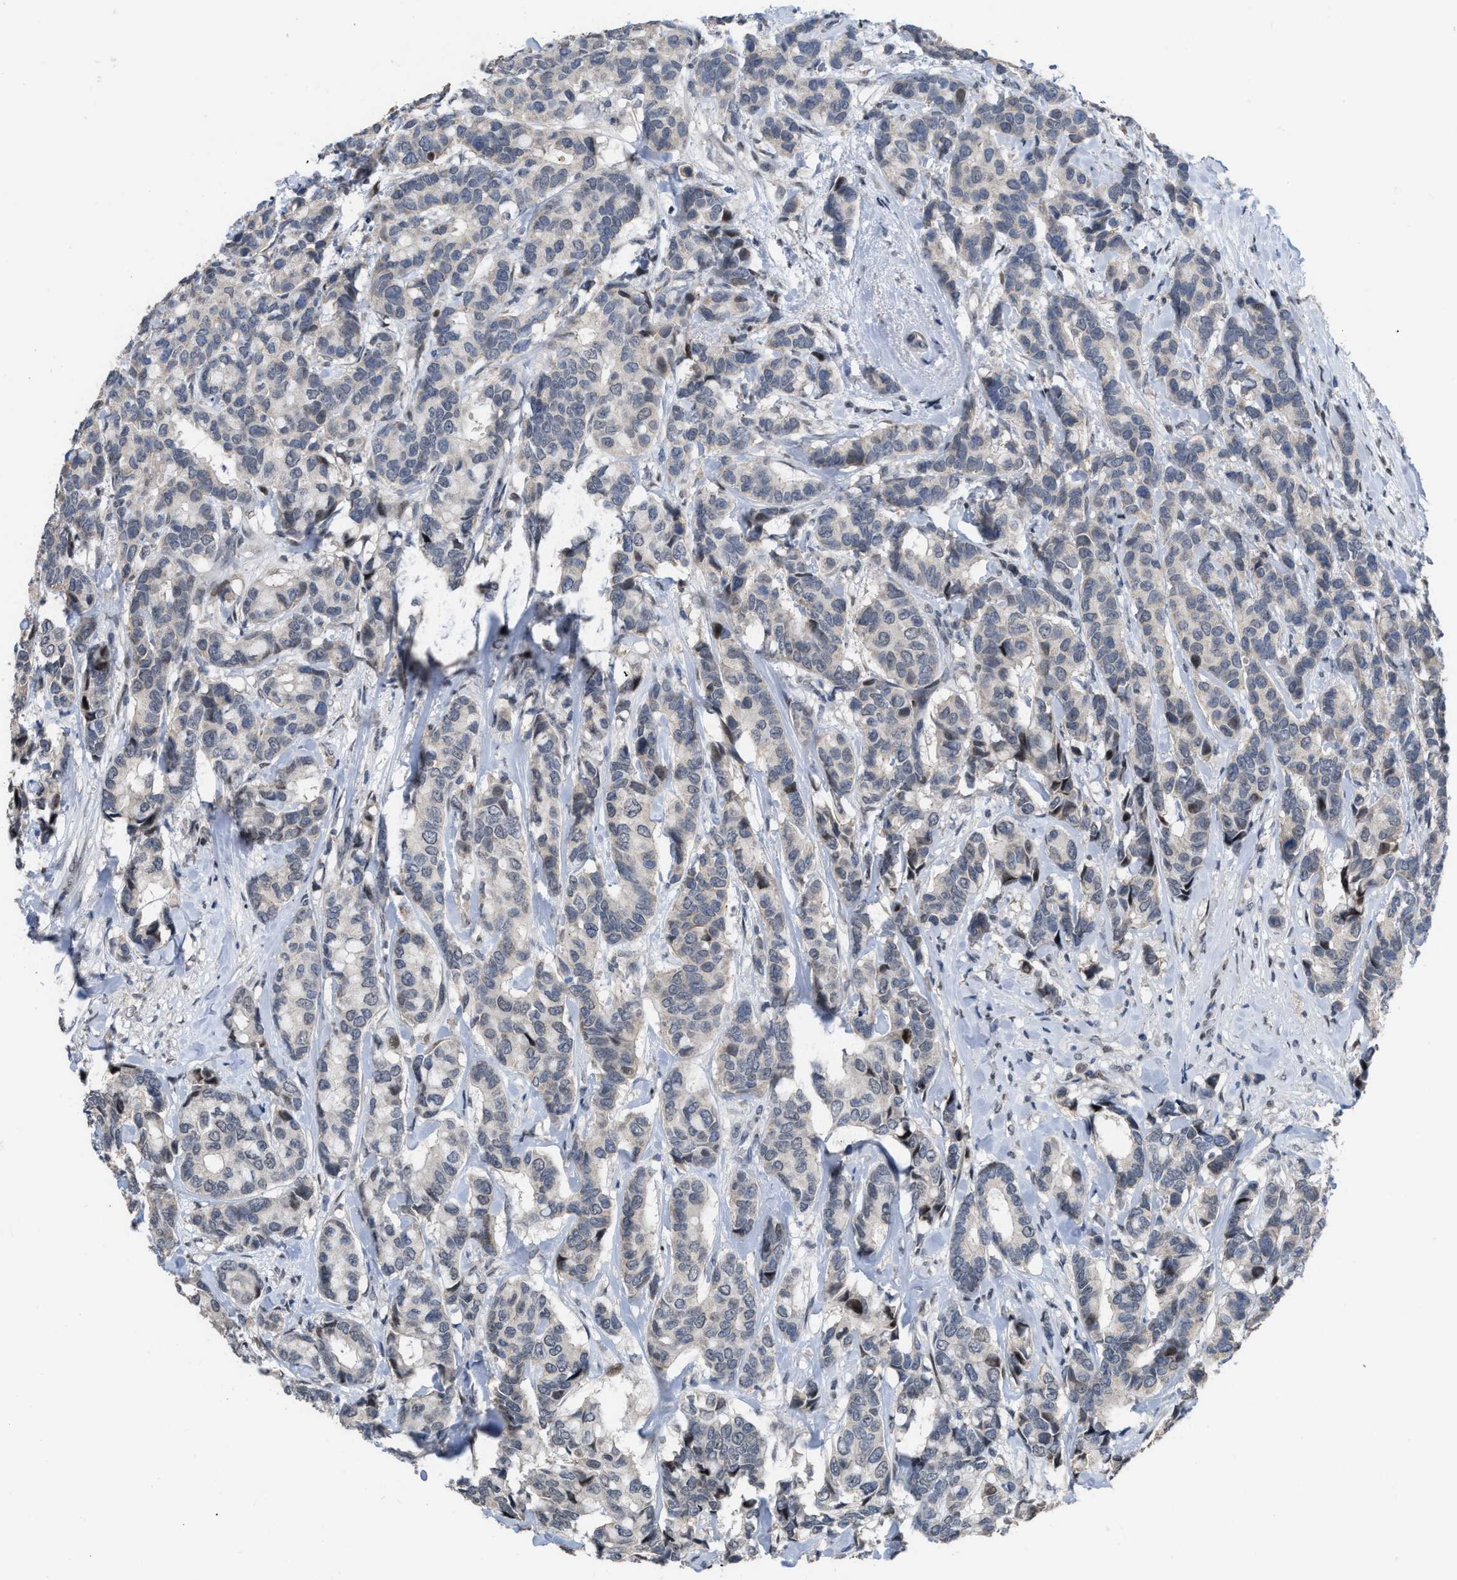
{"staining": {"intensity": "negative", "quantity": "none", "location": "none"}, "tissue": "breast cancer", "cell_type": "Tumor cells", "image_type": "cancer", "snomed": [{"axis": "morphology", "description": "Duct carcinoma"}, {"axis": "topography", "description": "Breast"}], "caption": "Breast cancer (intraductal carcinoma) was stained to show a protein in brown. There is no significant expression in tumor cells.", "gene": "SETDB1", "patient": {"sex": "female", "age": 87}}